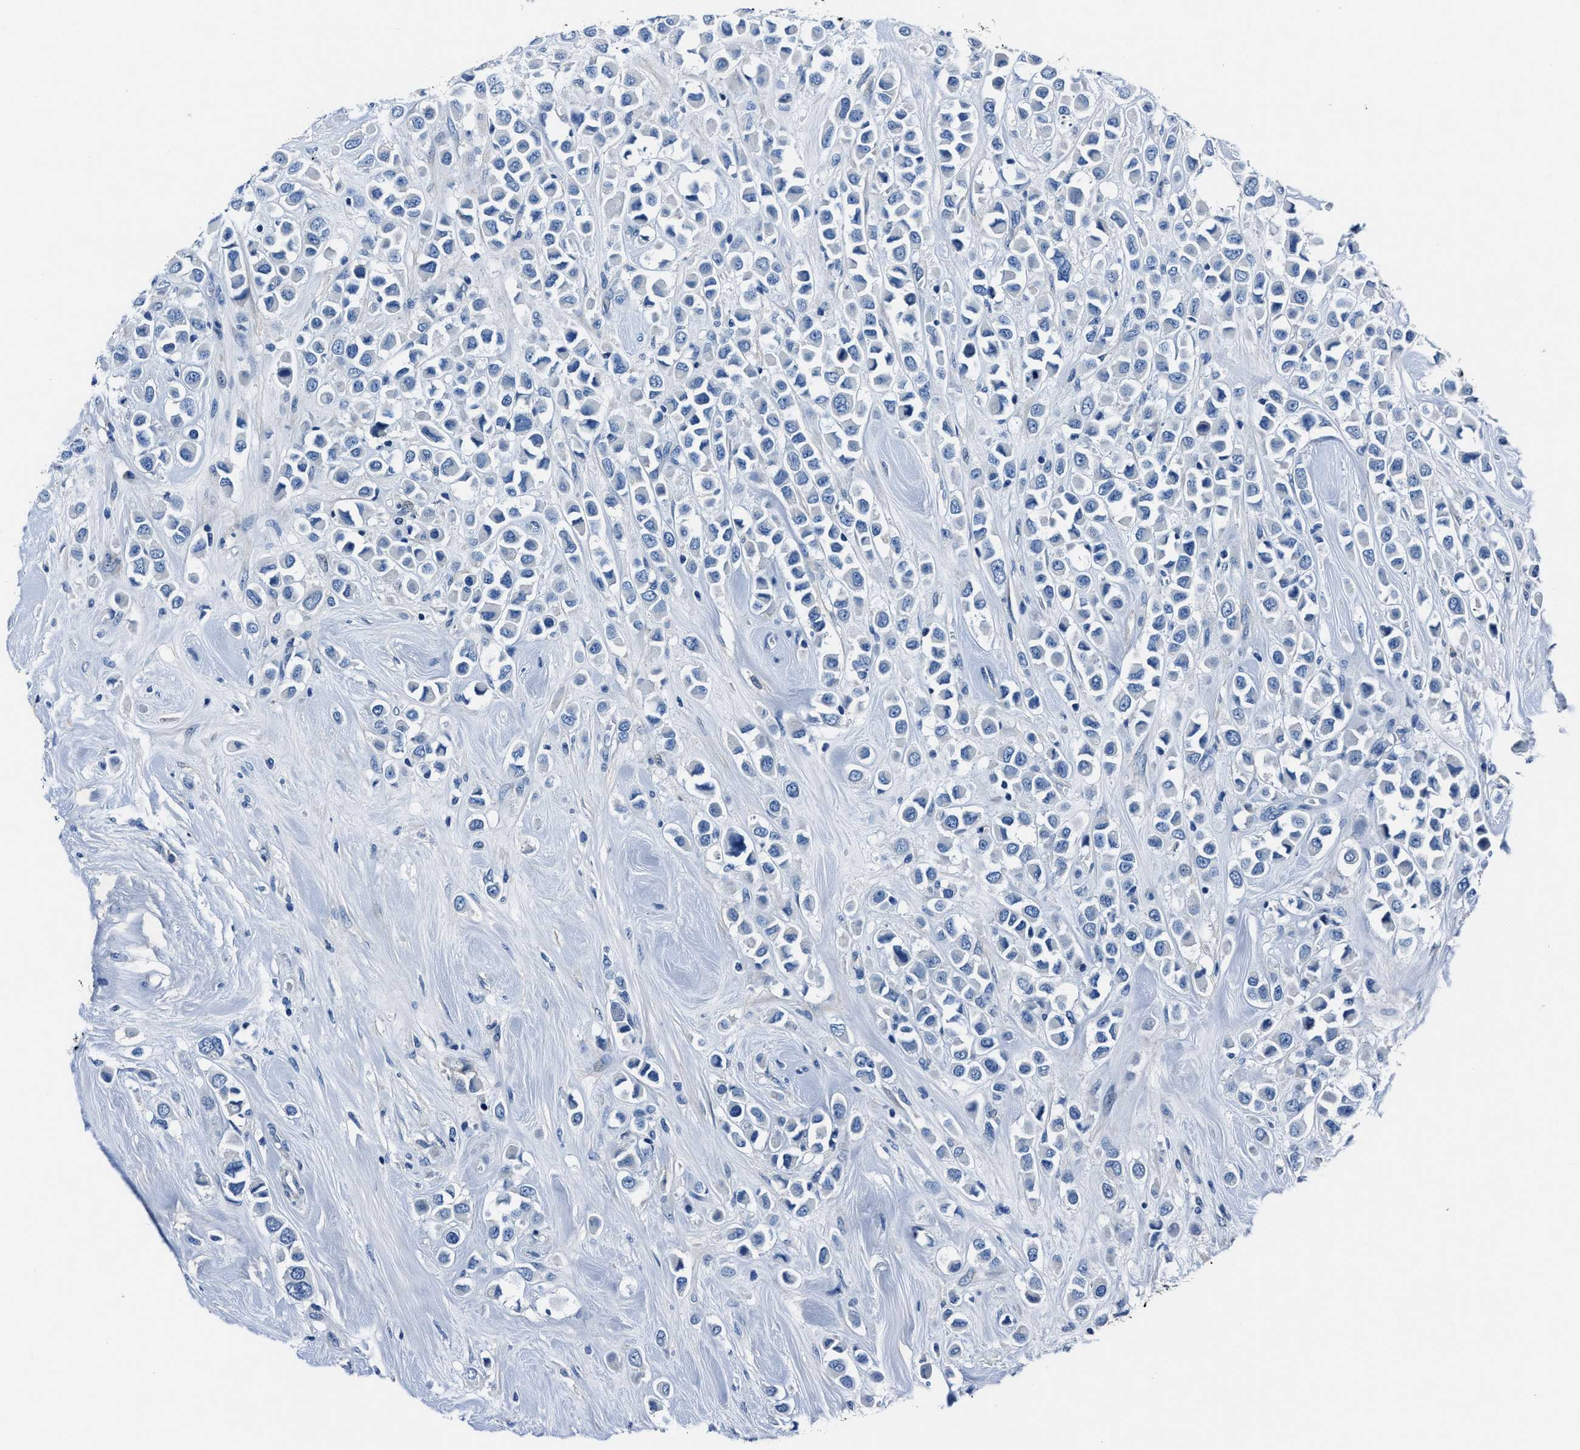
{"staining": {"intensity": "negative", "quantity": "none", "location": "none"}, "tissue": "breast cancer", "cell_type": "Tumor cells", "image_type": "cancer", "snomed": [{"axis": "morphology", "description": "Duct carcinoma"}, {"axis": "topography", "description": "Breast"}], "caption": "Immunohistochemistry (IHC) of breast infiltrating ductal carcinoma shows no staining in tumor cells.", "gene": "LMO7", "patient": {"sex": "female", "age": 61}}